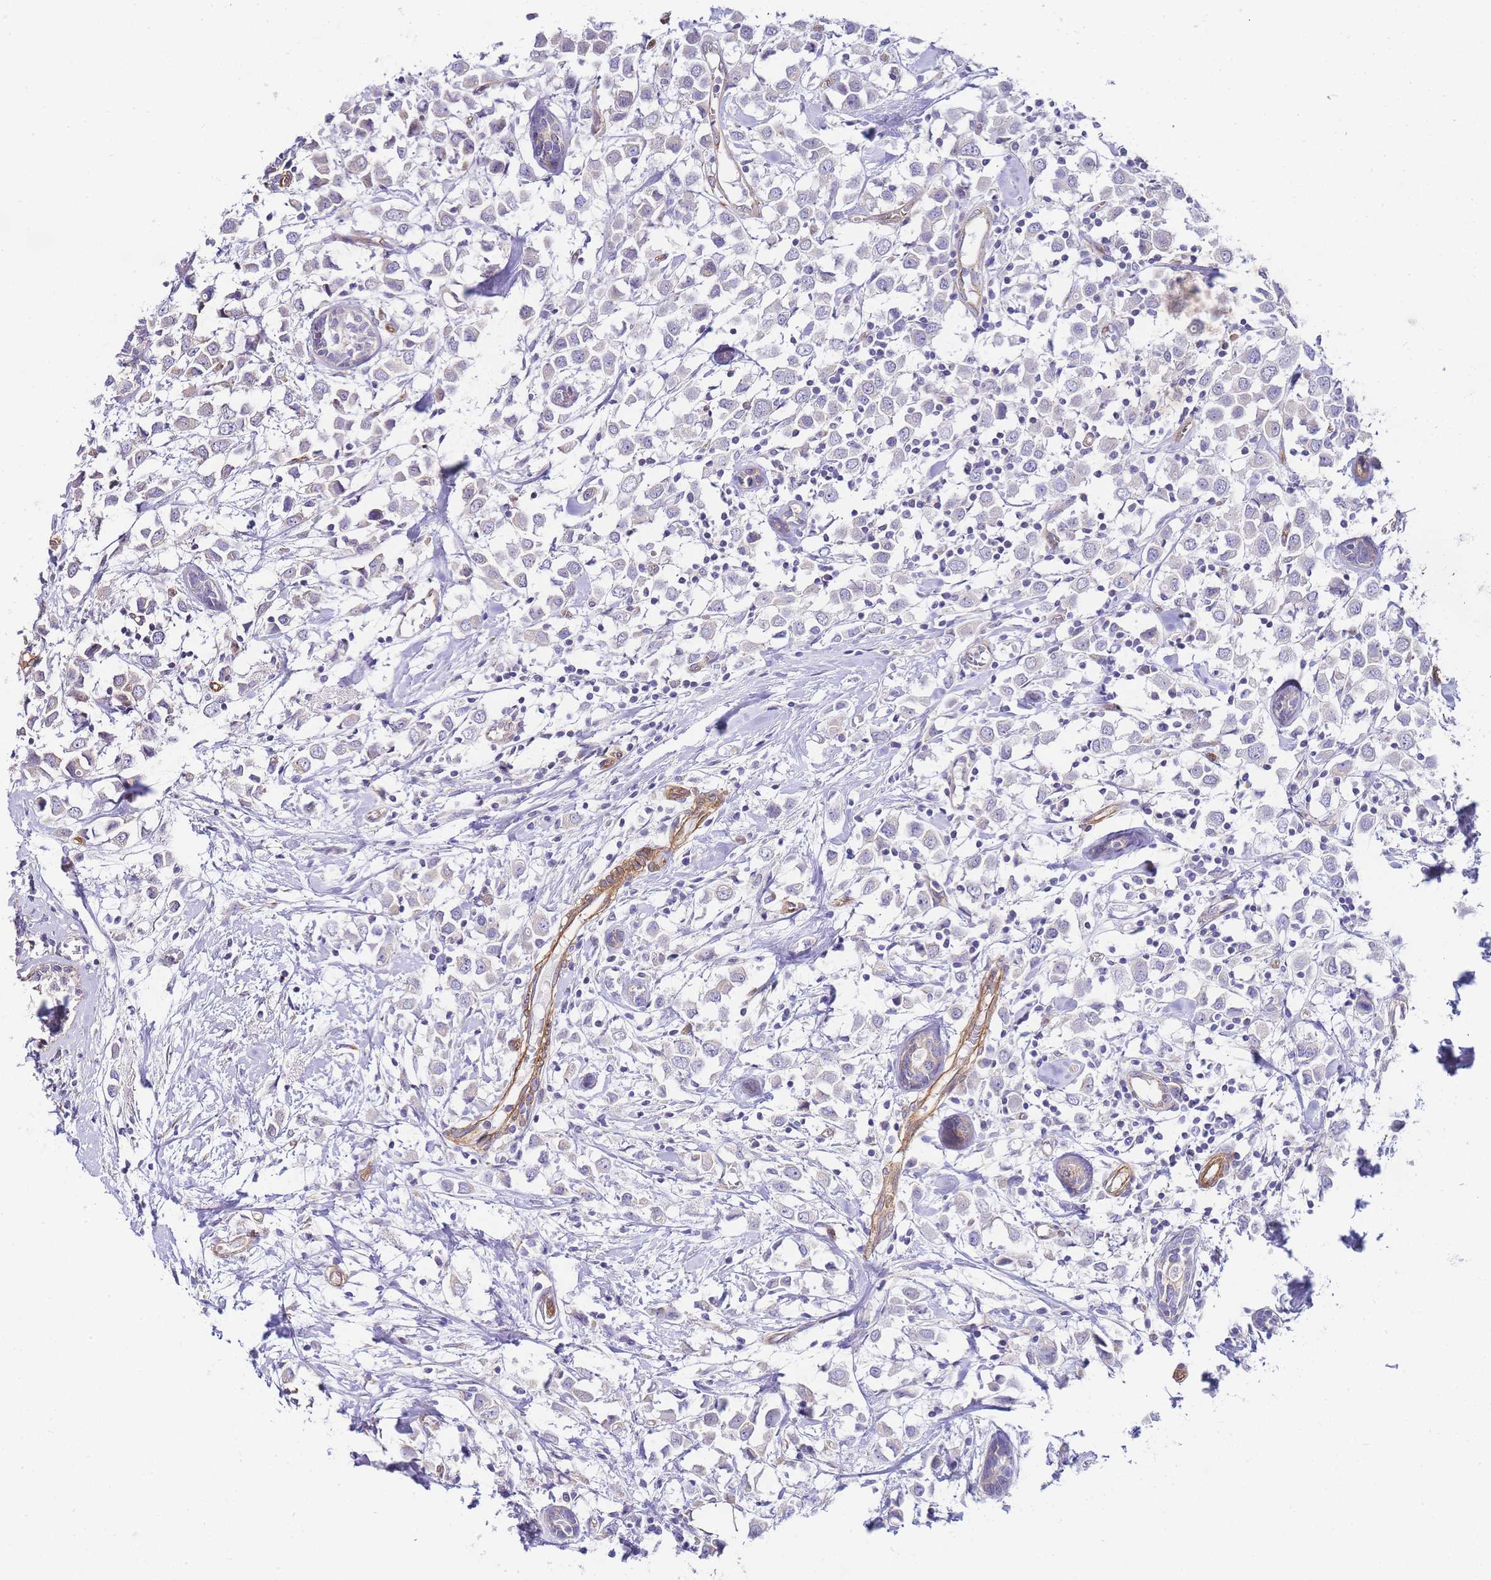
{"staining": {"intensity": "negative", "quantity": "none", "location": "none"}, "tissue": "breast cancer", "cell_type": "Tumor cells", "image_type": "cancer", "snomed": [{"axis": "morphology", "description": "Duct carcinoma"}, {"axis": "topography", "description": "Breast"}], "caption": "DAB (3,3'-diaminobenzidine) immunohistochemical staining of invasive ductal carcinoma (breast) reveals no significant staining in tumor cells.", "gene": "PDCD7", "patient": {"sex": "female", "age": 61}}